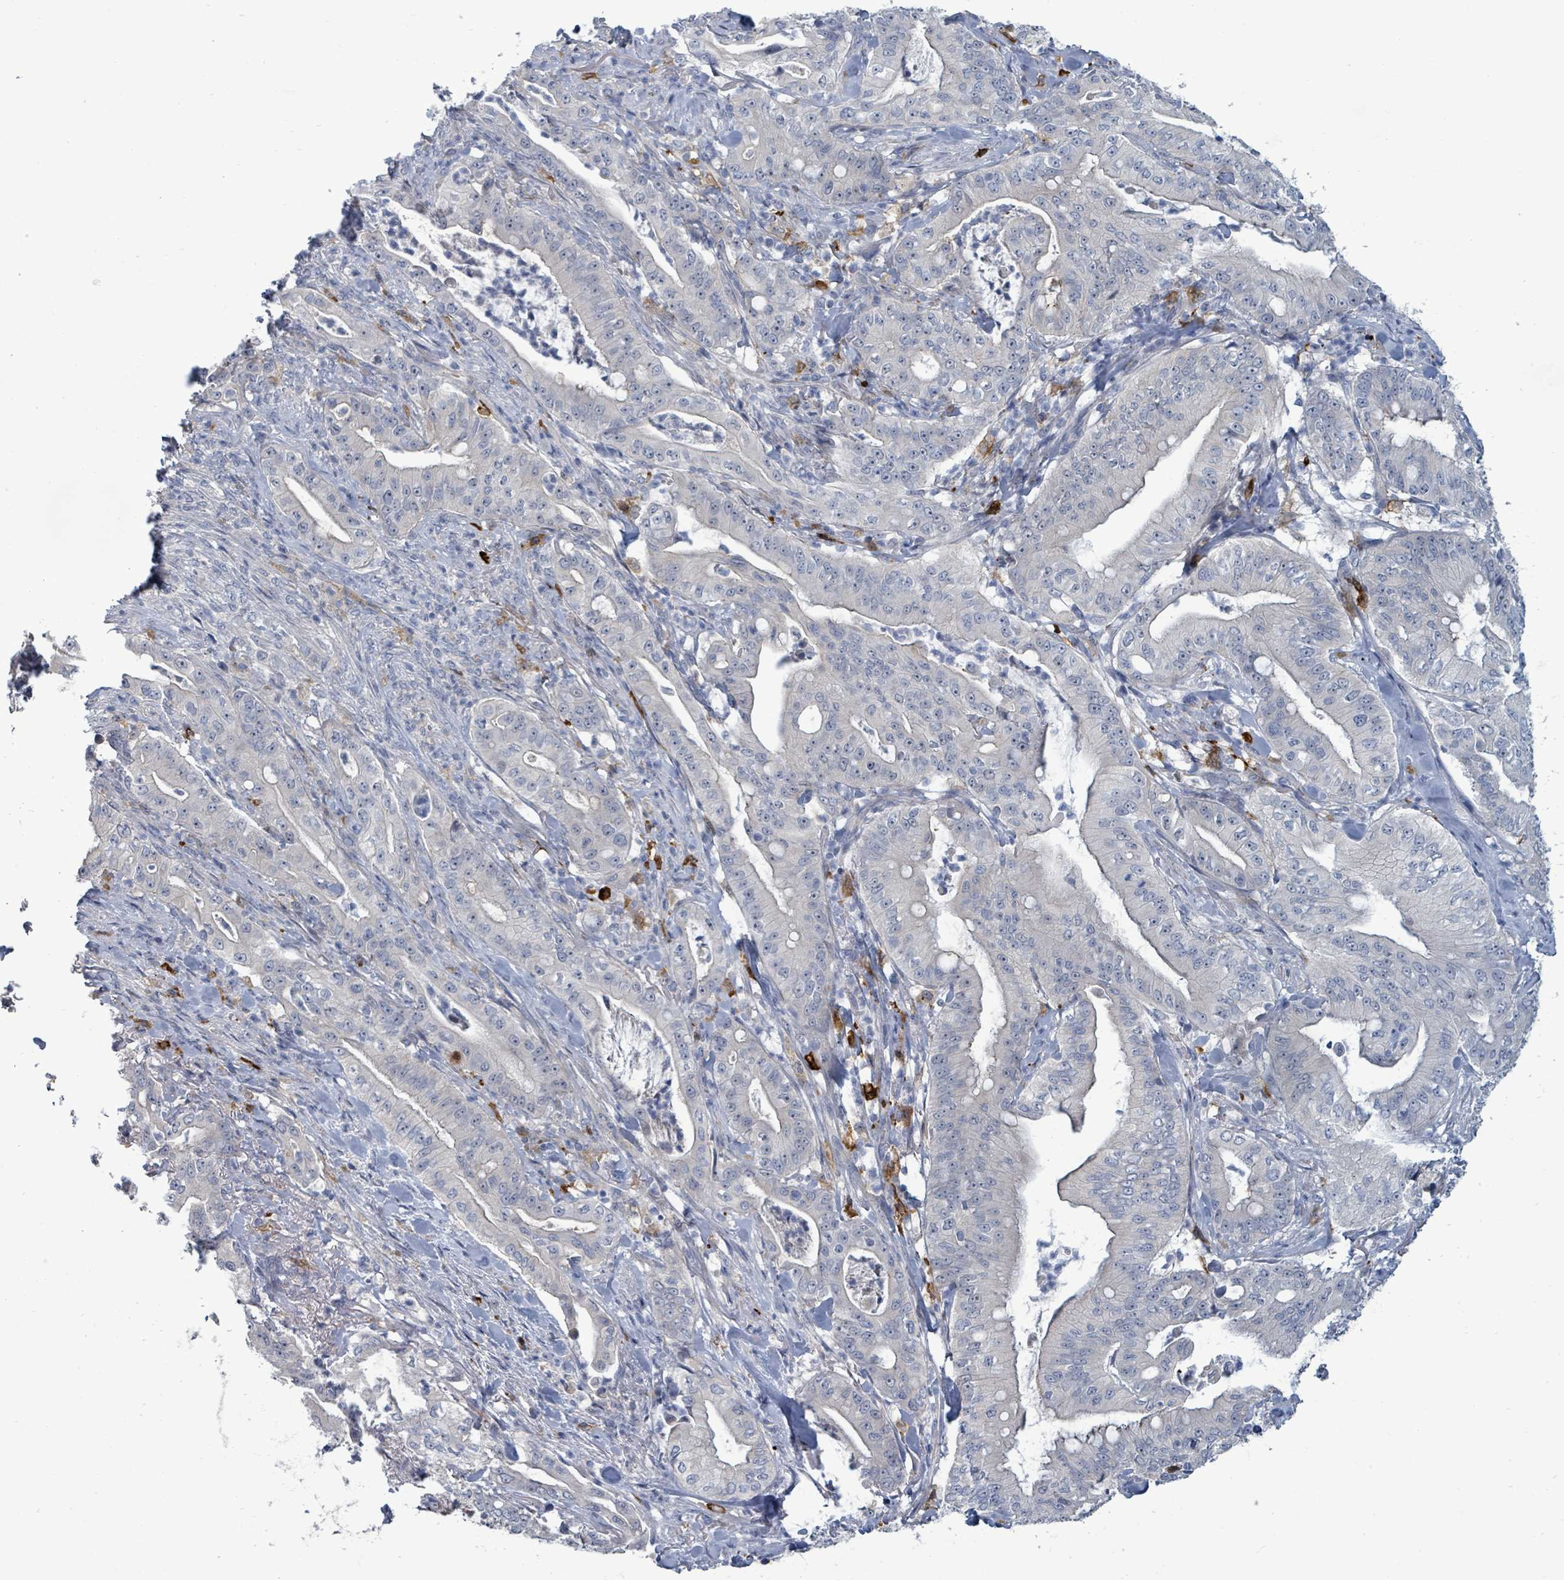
{"staining": {"intensity": "negative", "quantity": "none", "location": "none"}, "tissue": "pancreatic cancer", "cell_type": "Tumor cells", "image_type": "cancer", "snomed": [{"axis": "morphology", "description": "Adenocarcinoma, NOS"}, {"axis": "topography", "description": "Pancreas"}], "caption": "Immunohistochemistry (IHC) of pancreatic adenocarcinoma demonstrates no positivity in tumor cells.", "gene": "TRDMT1", "patient": {"sex": "male", "age": 71}}